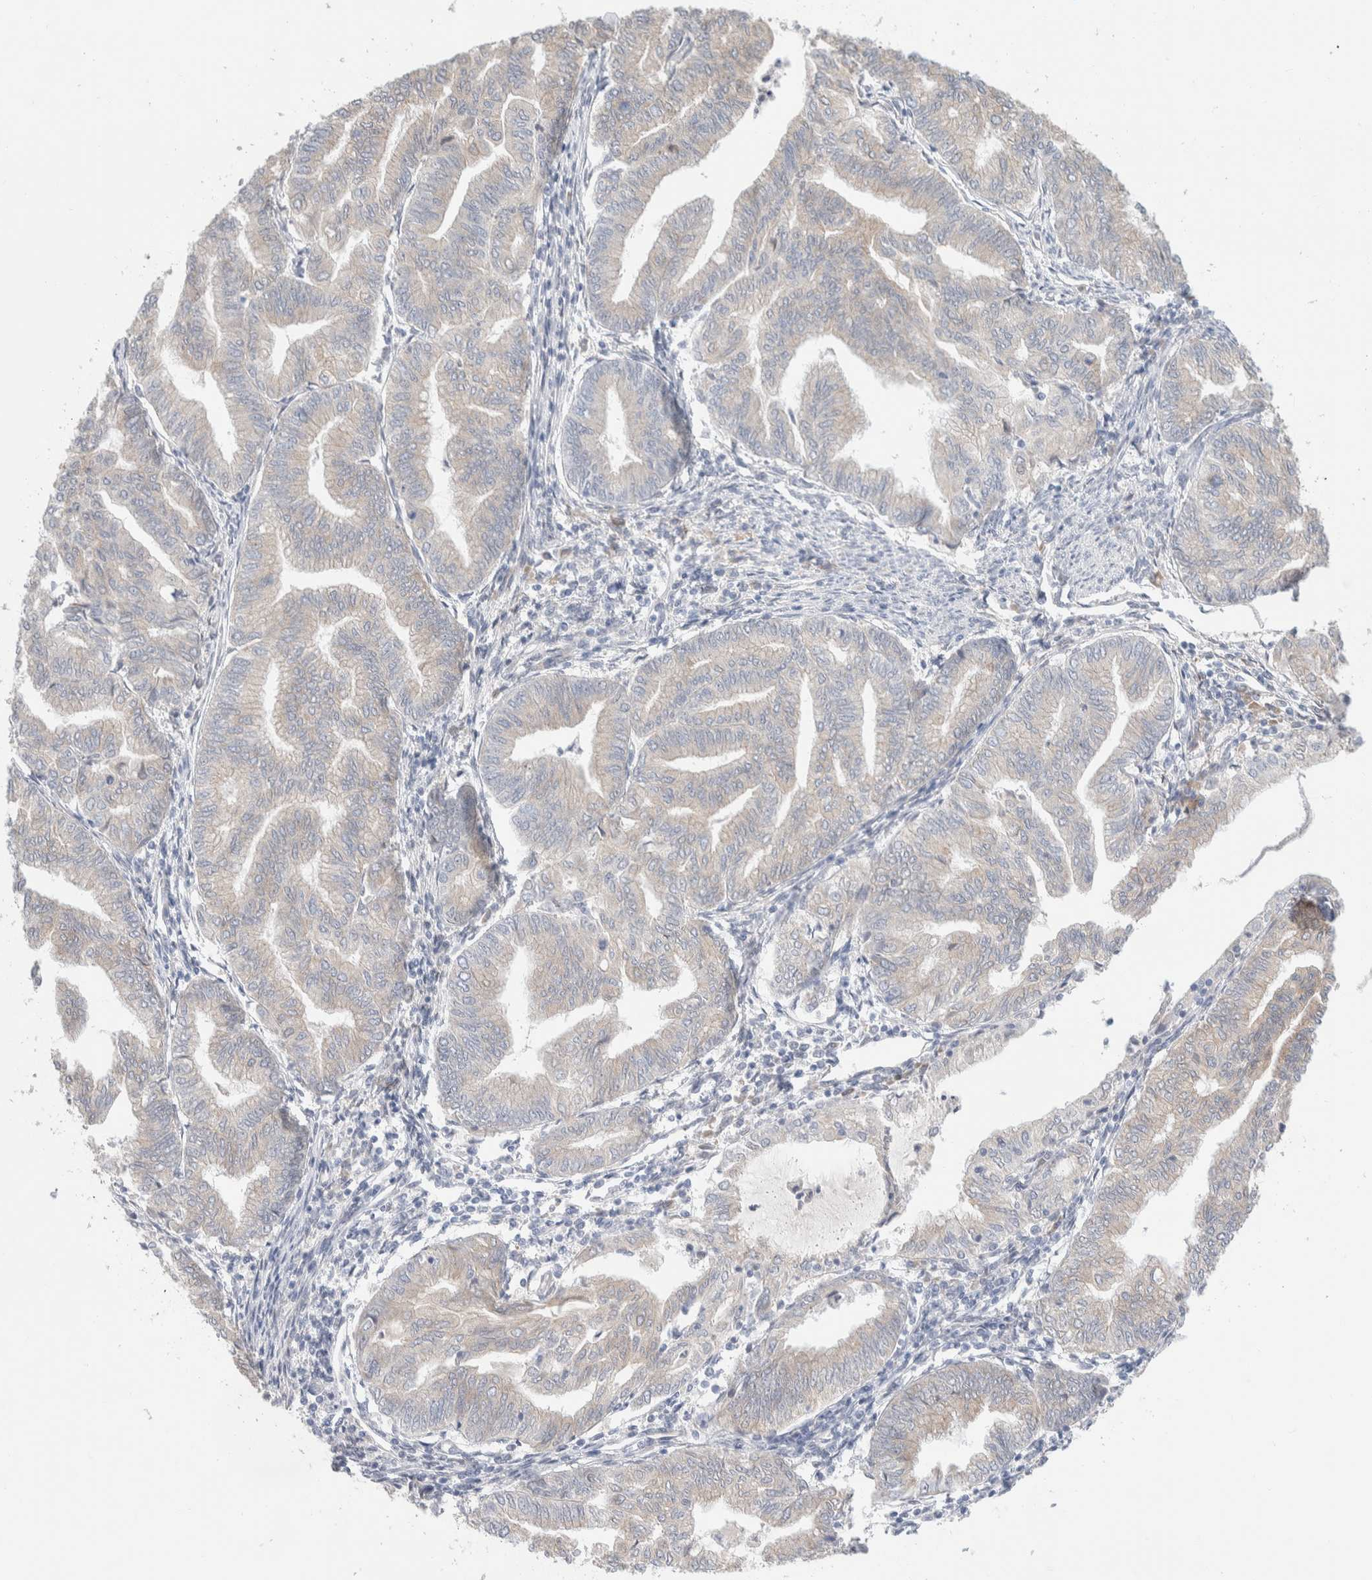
{"staining": {"intensity": "weak", "quantity": ">75%", "location": "cytoplasmic/membranous"}, "tissue": "endometrial cancer", "cell_type": "Tumor cells", "image_type": "cancer", "snomed": [{"axis": "morphology", "description": "Adenocarcinoma, NOS"}, {"axis": "topography", "description": "Endometrium"}], "caption": "Immunohistochemistry histopathology image of human endometrial adenocarcinoma stained for a protein (brown), which reveals low levels of weak cytoplasmic/membranous staining in about >75% of tumor cells.", "gene": "RUSF1", "patient": {"sex": "female", "age": 79}}